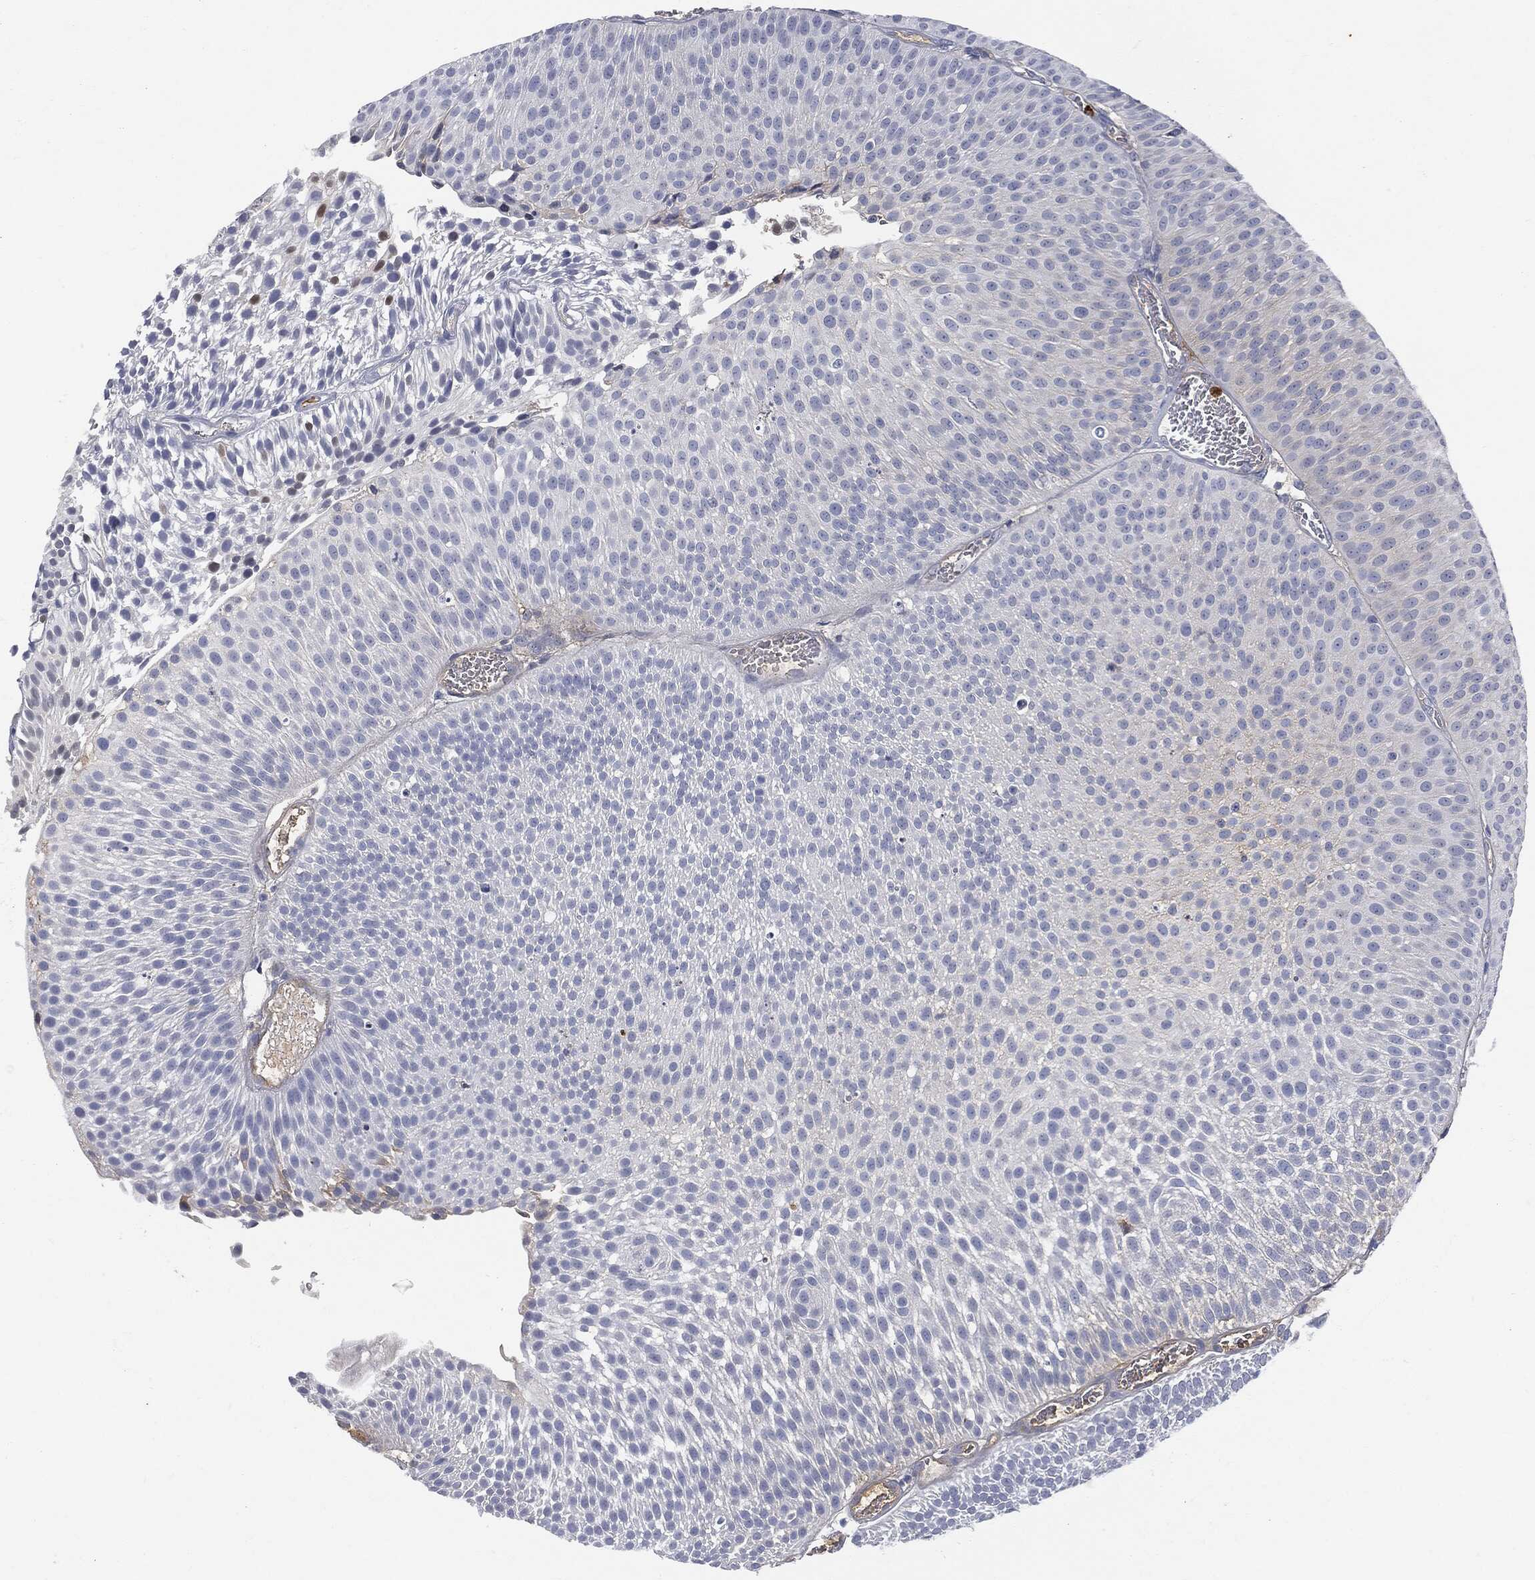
{"staining": {"intensity": "negative", "quantity": "none", "location": "none"}, "tissue": "urothelial cancer", "cell_type": "Tumor cells", "image_type": "cancer", "snomed": [{"axis": "morphology", "description": "Urothelial carcinoma, Low grade"}, {"axis": "topography", "description": "Urinary bladder"}], "caption": "Histopathology image shows no protein staining in tumor cells of urothelial carcinoma (low-grade) tissue.", "gene": "BTK", "patient": {"sex": "male", "age": 65}}